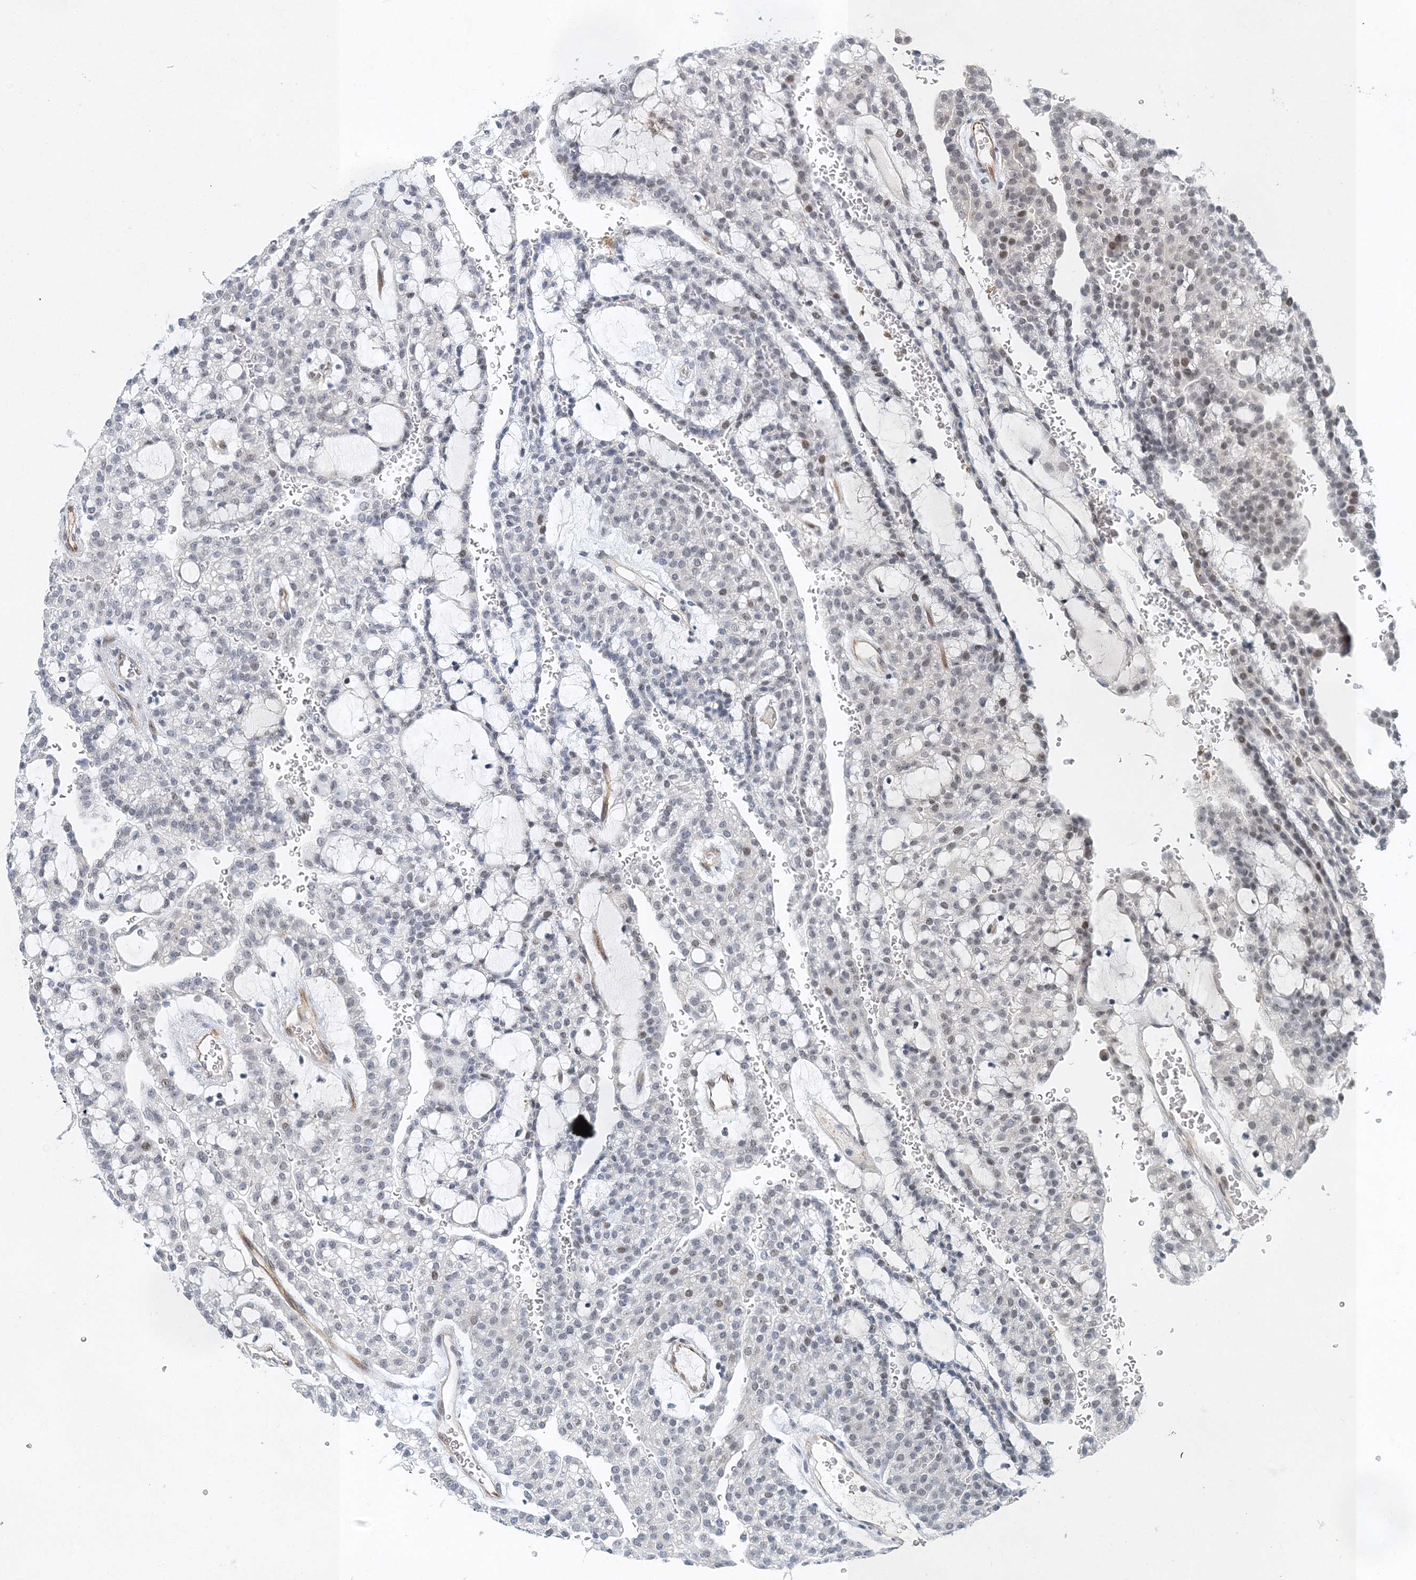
{"staining": {"intensity": "weak", "quantity": "<25%", "location": "nuclear"}, "tissue": "renal cancer", "cell_type": "Tumor cells", "image_type": "cancer", "snomed": [{"axis": "morphology", "description": "Adenocarcinoma, NOS"}, {"axis": "topography", "description": "Kidney"}], "caption": "The immunohistochemistry histopathology image has no significant staining in tumor cells of adenocarcinoma (renal) tissue.", "gene": "UIMC1", "patient": {"sex": "male", "age": 63}}